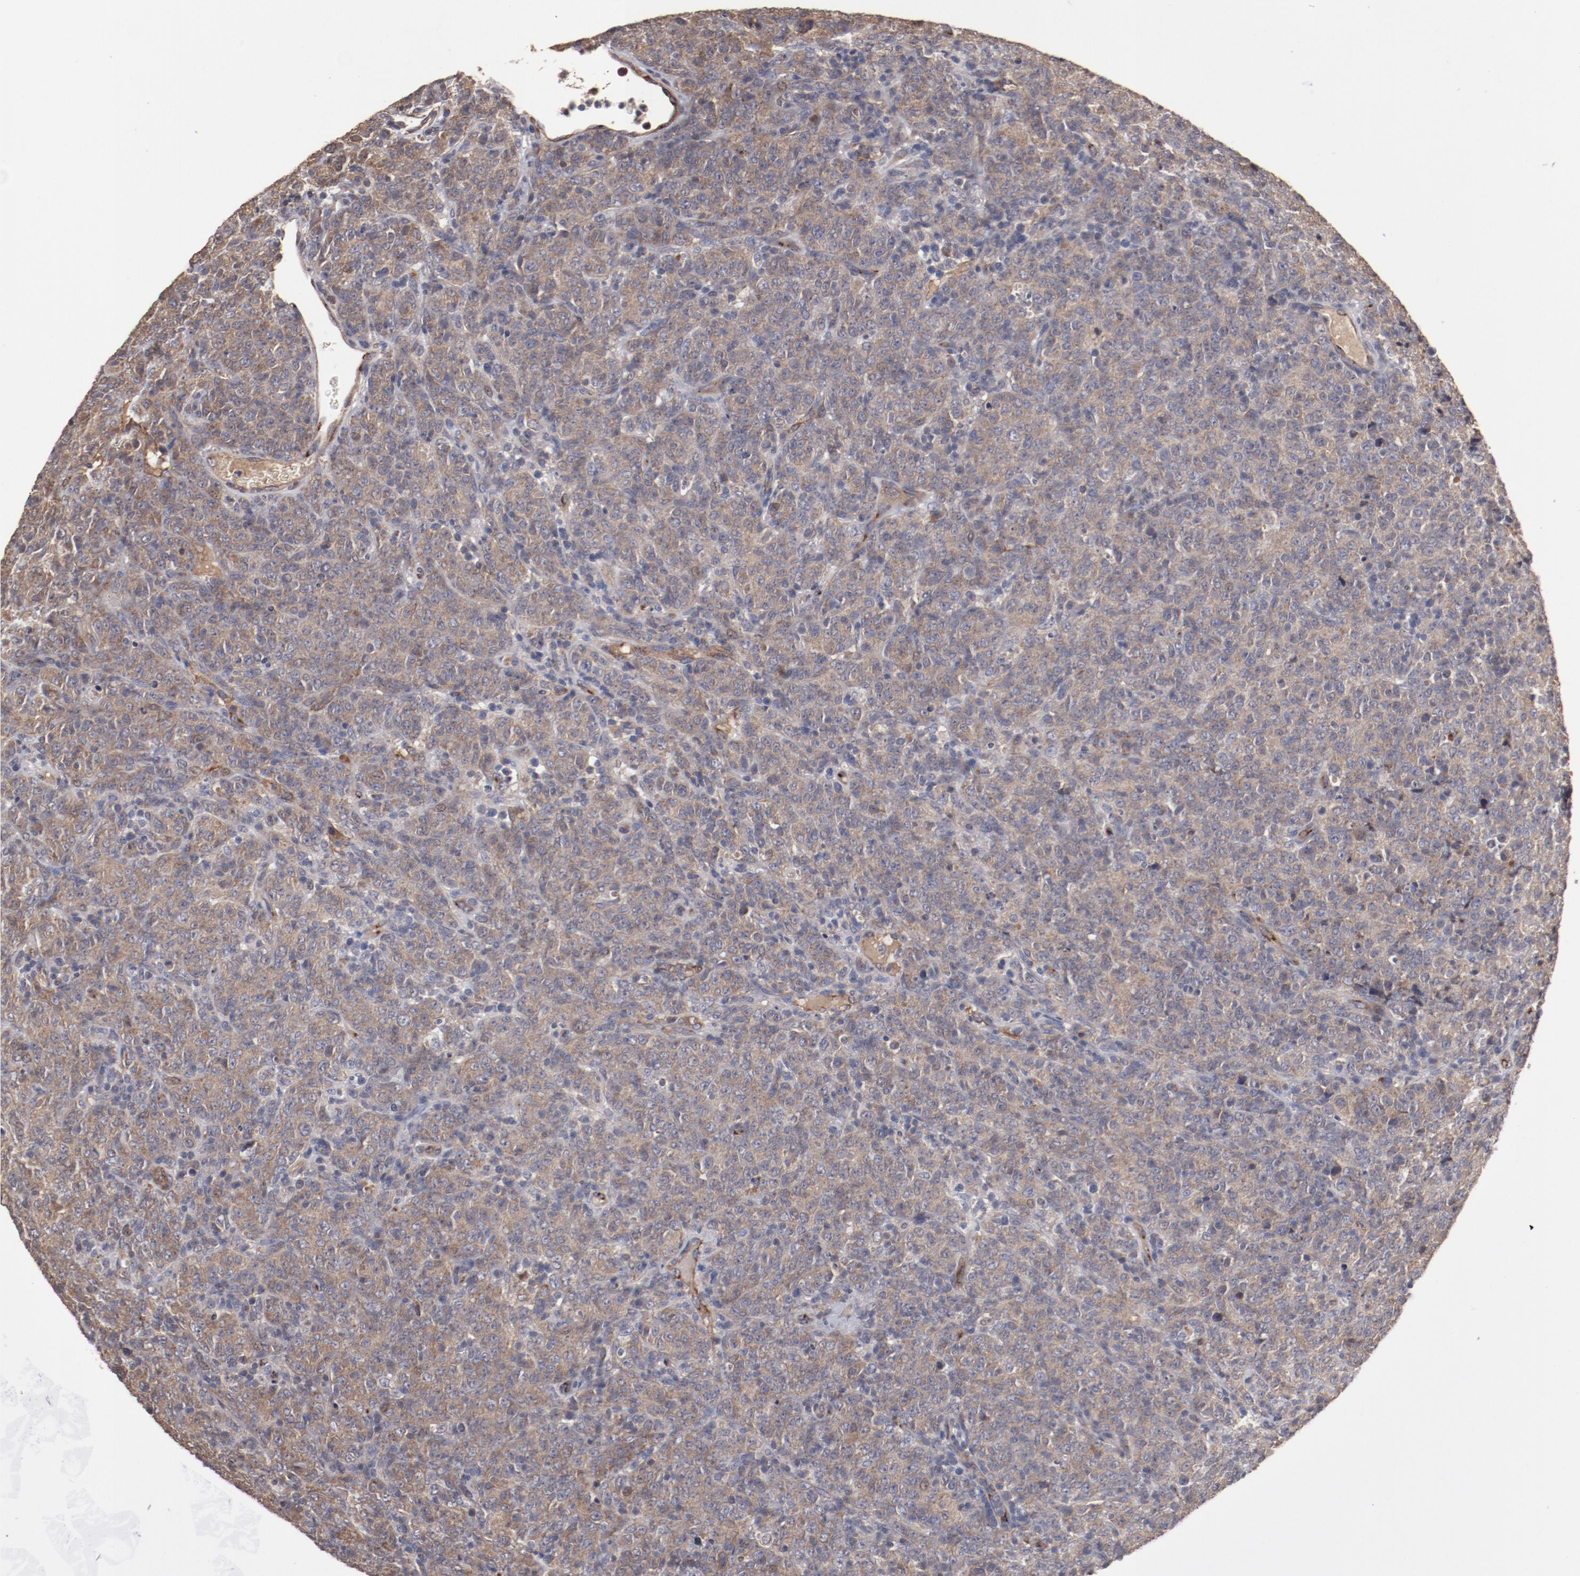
{"staining": {"intensity": "moderate", "quantity": ">75%", "location": "cytoplasmic/membranous"}, "tissue": "lymphoma", "cell_type": "Tumor cells", "image_type": "cancer", "snomed": [{"axis": "morphology", "description": "Malignant lymphoma, non-Hodgkin's type, High grade"}, {"axis": "topography", "description": "Tonsil"}], "caption": "The photomicrograph shows staining of high-grade malignant lymphoma, non-Hodgkin's type, revealing moderate cytoplasmic/membranous protein staining (brown color) within tumor cells. (brown staining indicates protein expression, while blue staining denotes nuclei).", "gene": "DIPK2B", "patient": {"sex": "female", "age": 36}}